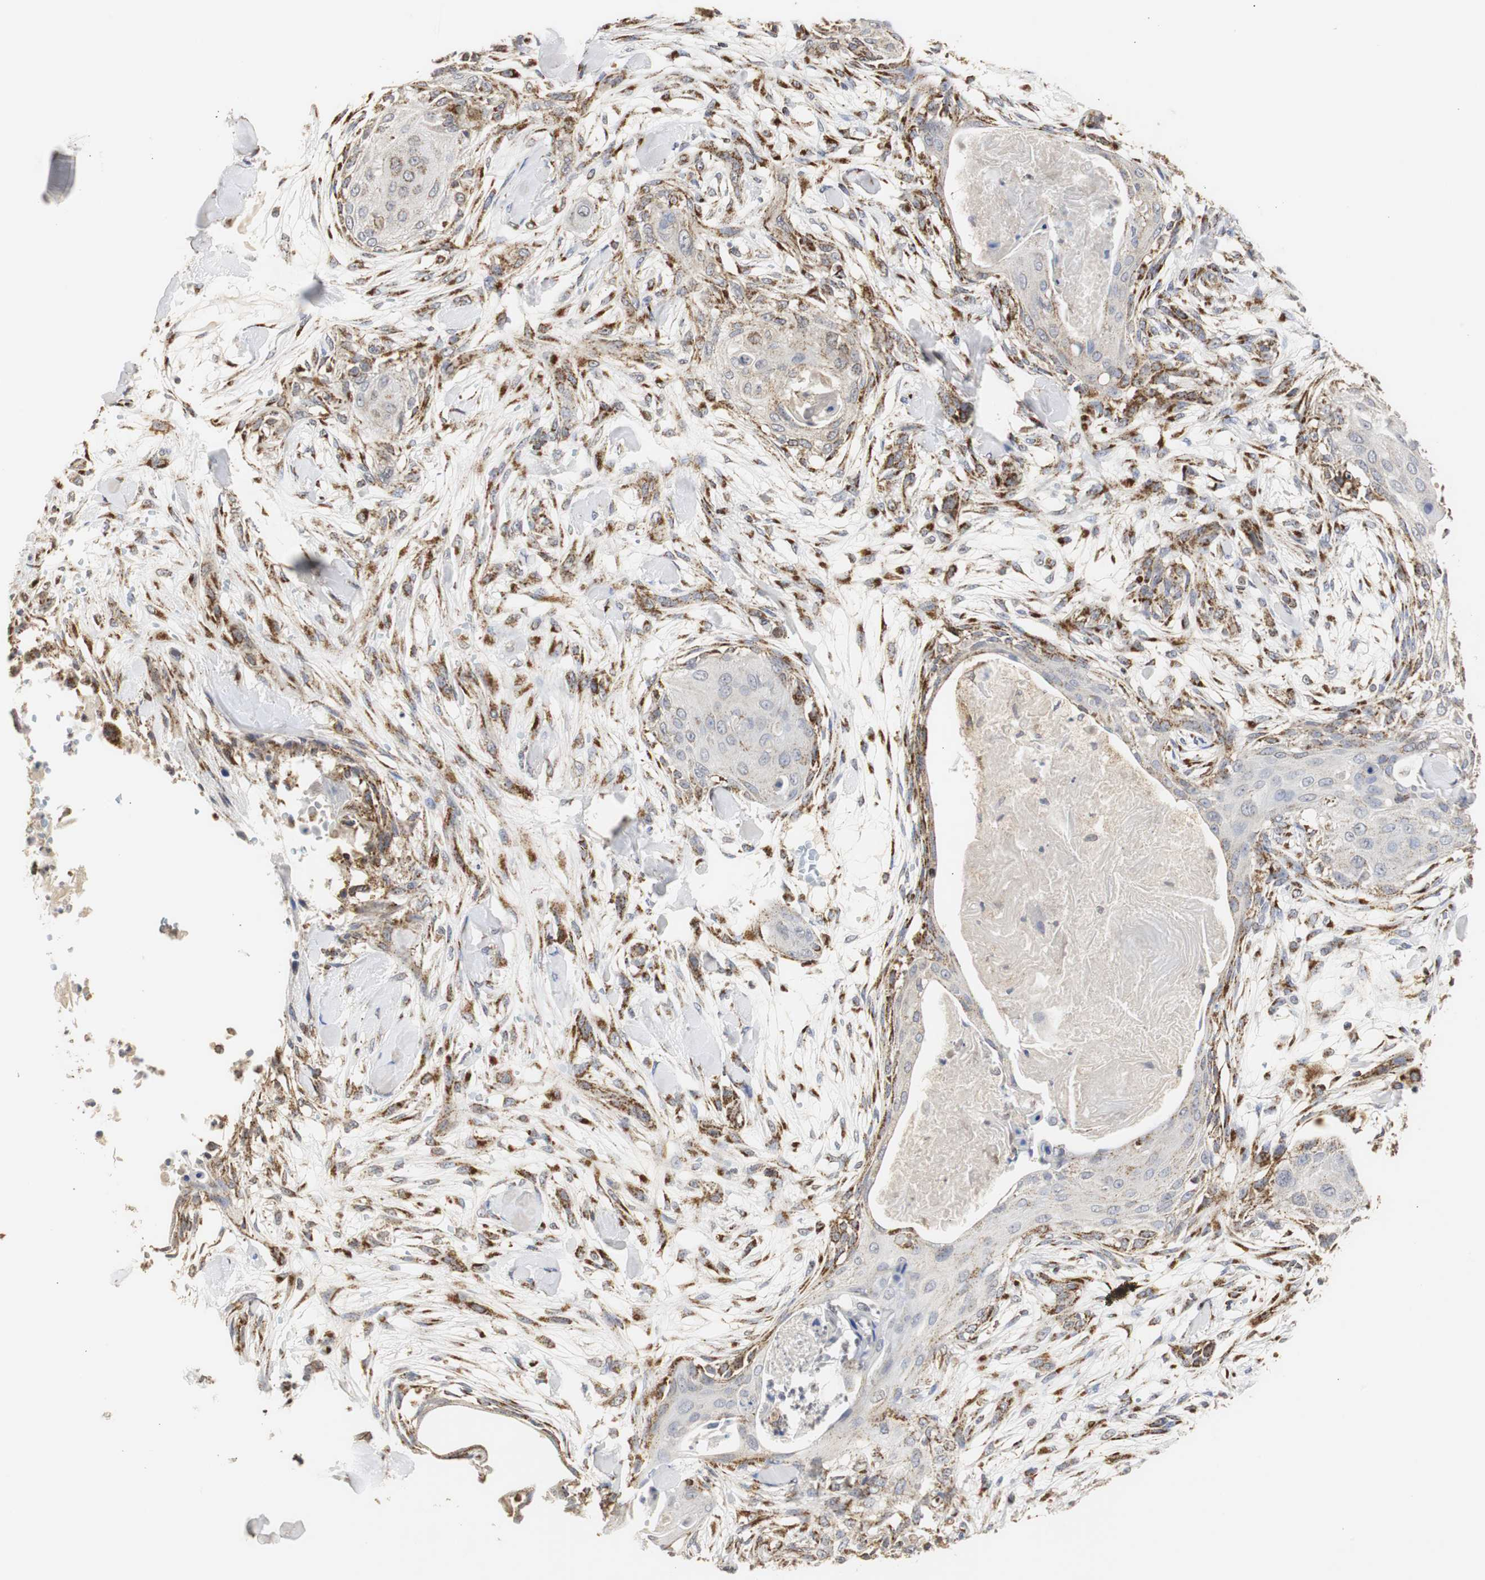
{"staining": {"intensity": "strong", "quantity": ">75%", "location": "cytoplasmic/membranous"}, "tissue": "skin cancer", "cell_type": "Tumor cells", "image_type": "cancer", "snomed": [{"axis": "morphology", "description": "Squamous cell carcinoma, NOS"}, {"axis": "topography", "description": "Skin"}], "caption": "Skin squamous cell carcinoma stained with a protein marker reveals strong staining in tumor cells.", "gene": "HSD17B10", "patient": {"sex": "female", "age": 59}}